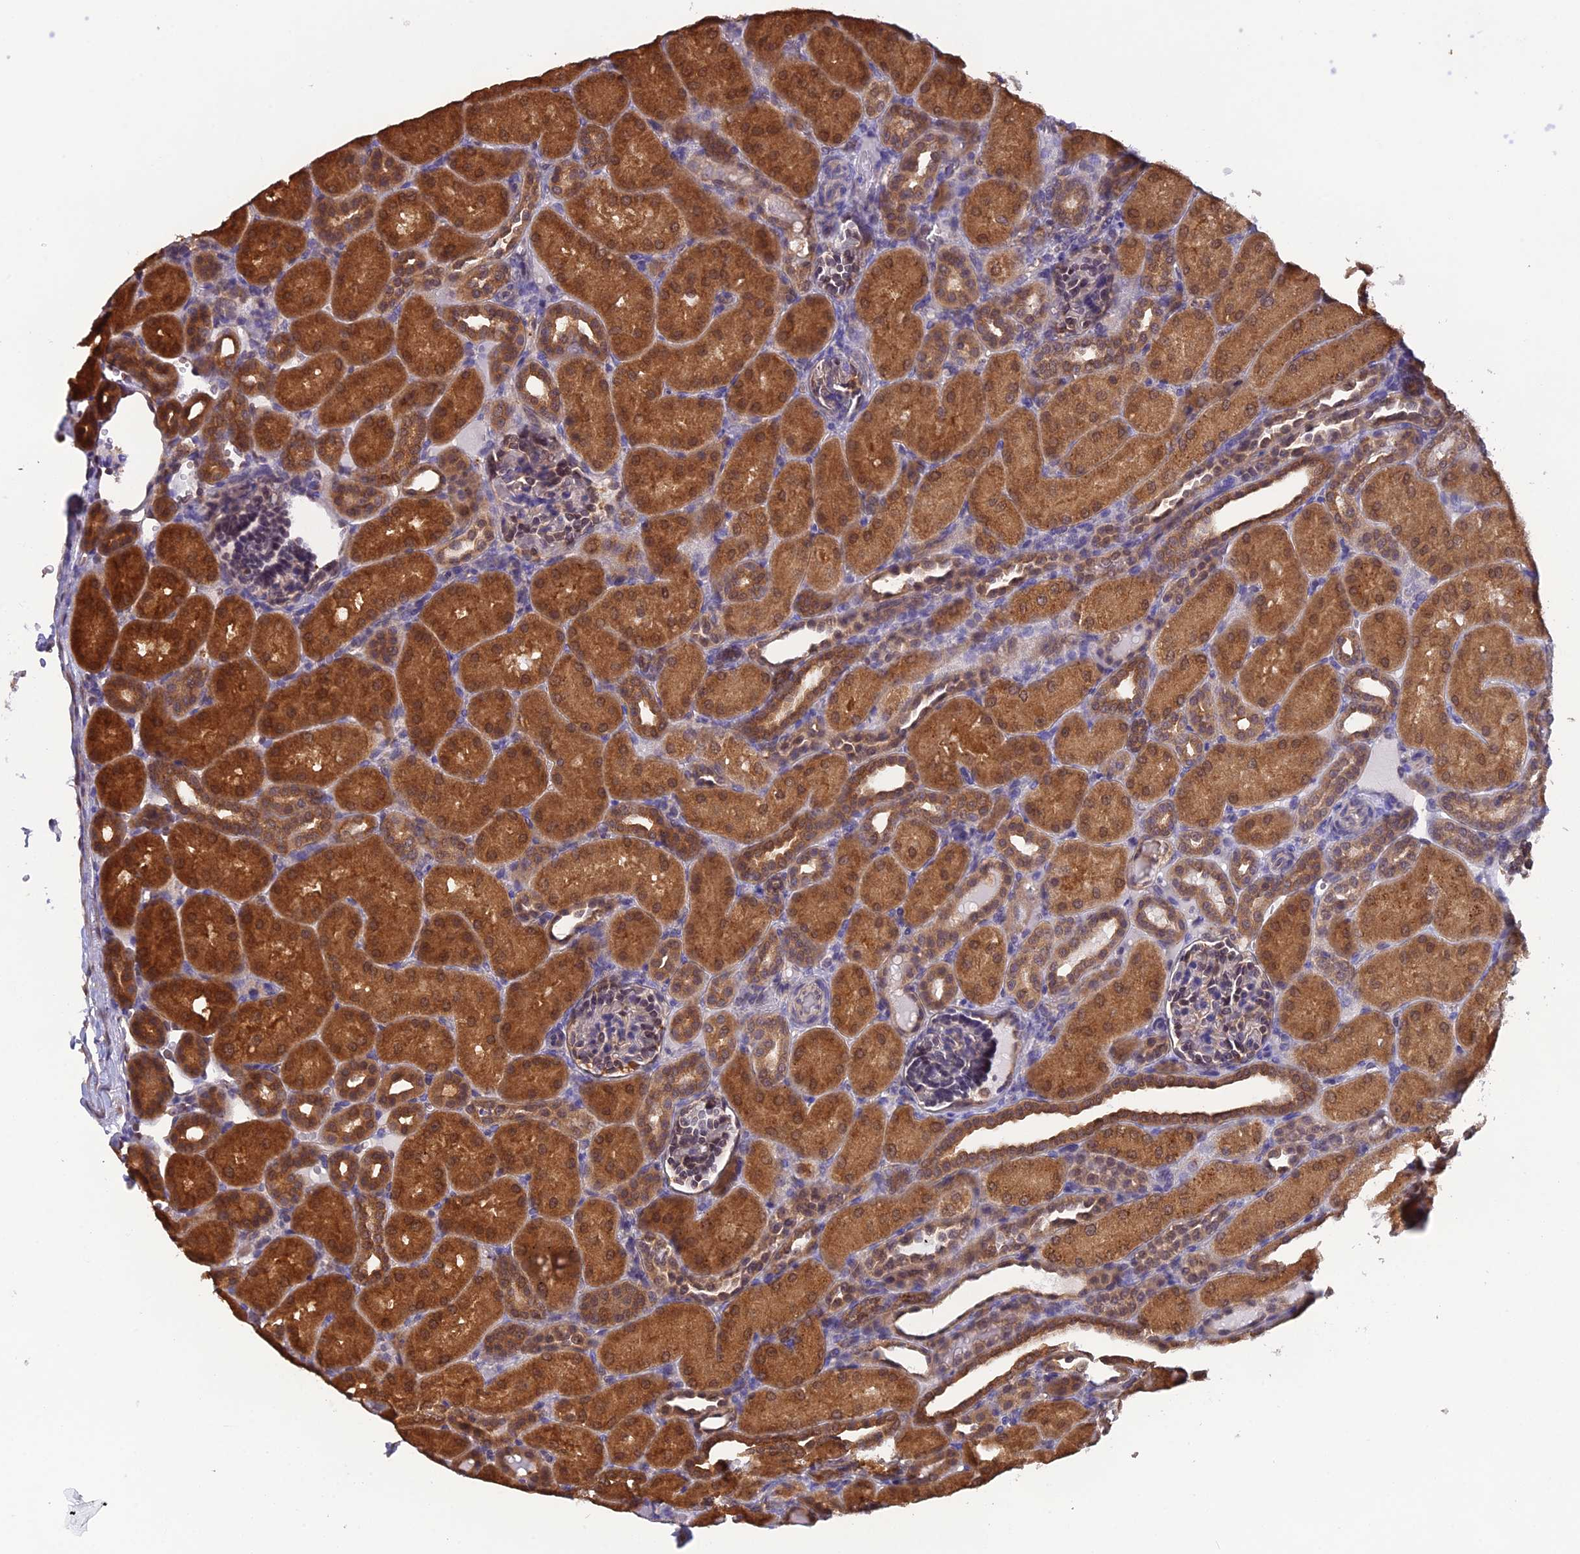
{"staining": {"intensity": "moderate", "quantity": "<25%", "location": "cytoplasmic/membranous,nuclear"}, "tissue": "kidney", "cell_type": "Cells in glomeruli", "image_type": "normal", "snomed": [{"axis": "morphology", "description": "Normal tissue, NOS"}, {"axis": "topography", "description": "Kidney"}], "caption": "Immunohistochemistry image of normal kidney: kidney stained using immunohistochemistry displays low levels of moderate protein expression localized specifically in the cytoplasmic/membranous,nuclear of cells in glomeruli, appearing as a cytoplasmic/membranous,nuclear brown color.", "gene": "HINT1", "patient": {"sex": "male", "age": 1}}